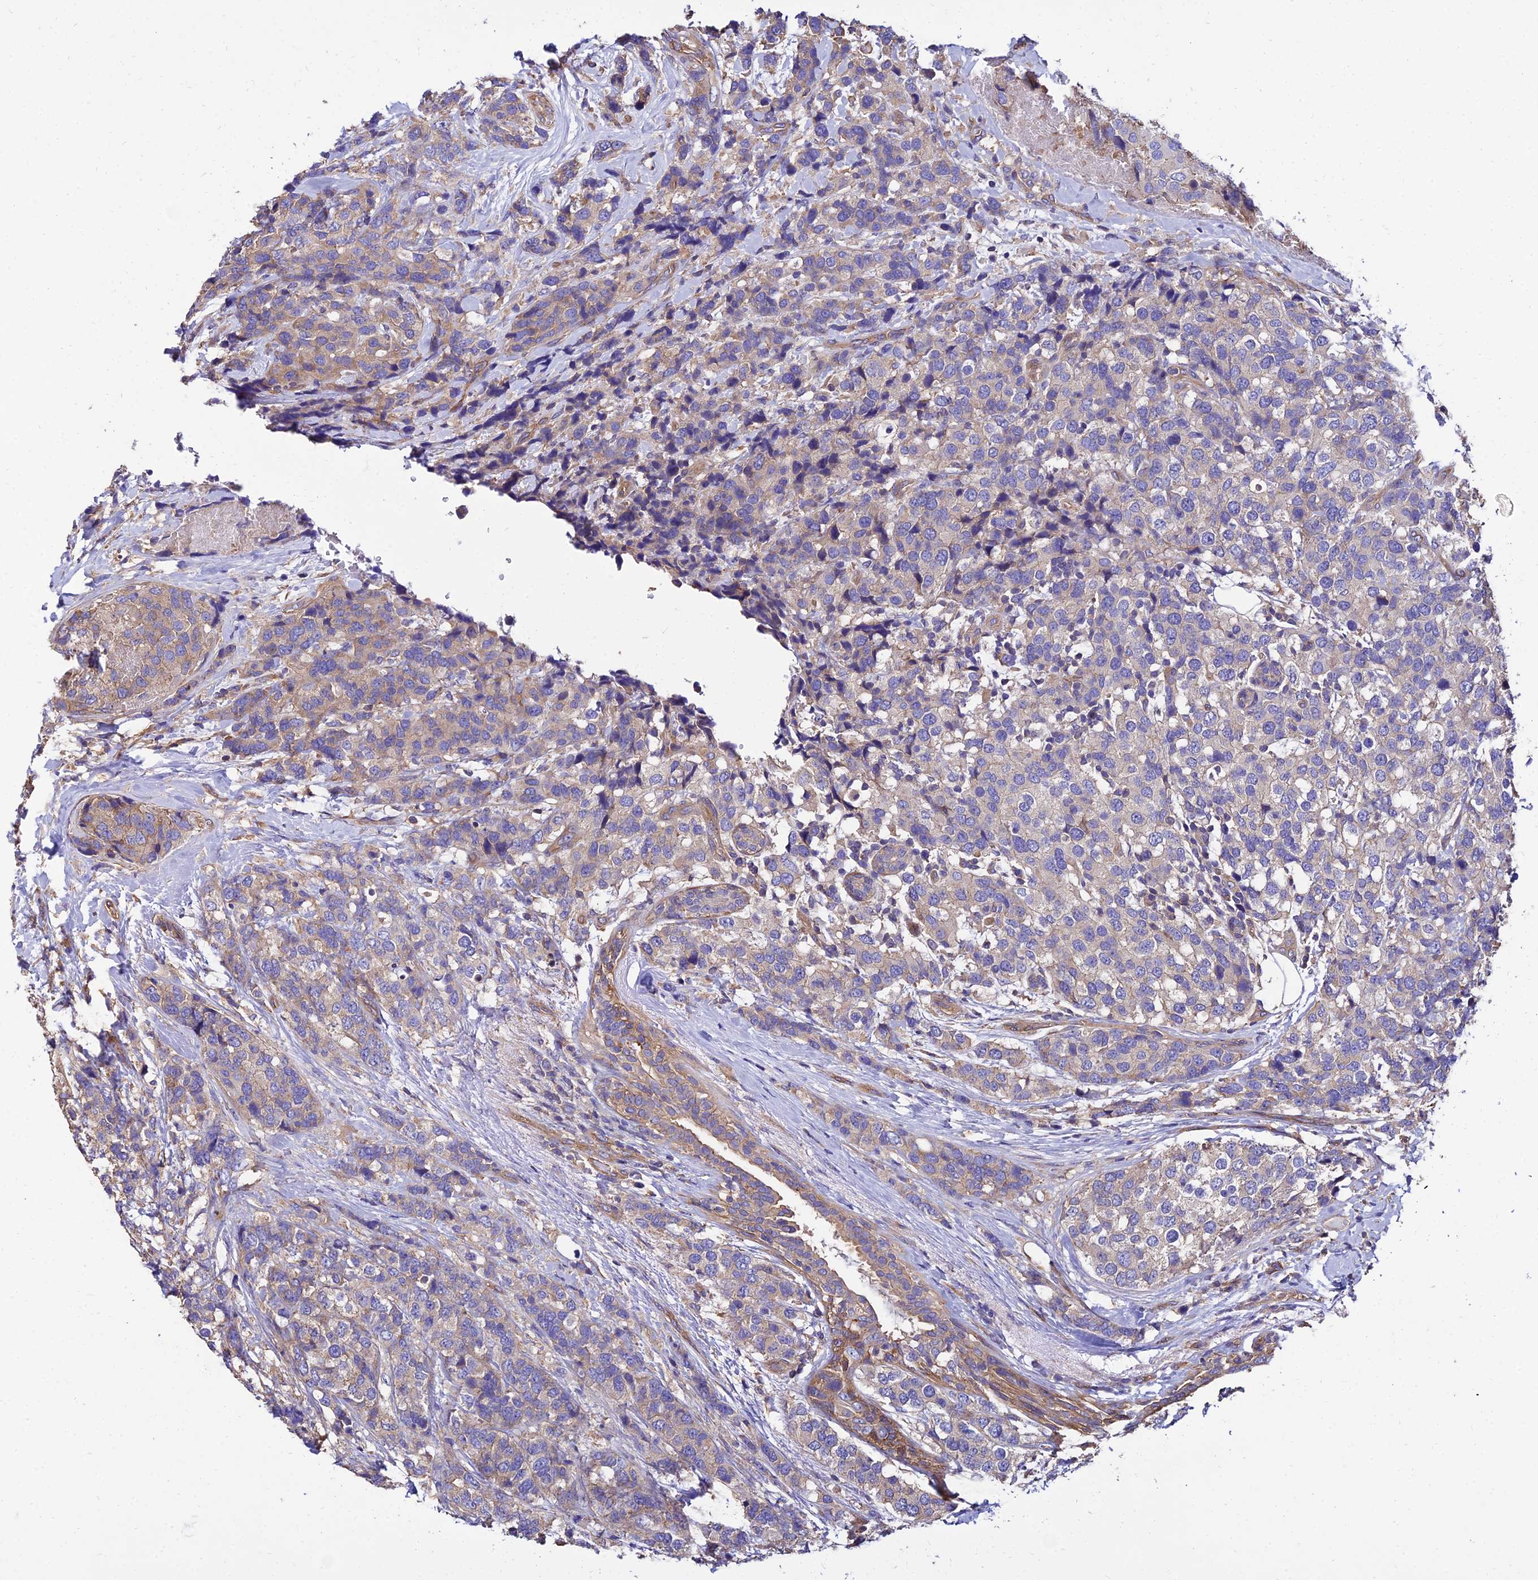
{"staining": {"intensity": "weak", "quantity": "25%-75%", "location": "cytoplasmic/membranous"}, "tissue": "breast cancer", "cell_type": "Tumor cells", "image_type": "cancer", "snomed": [{"axis": "morphology", "description": "Lobular carcinoma"}, {"axis": "topography", "description": "Breast"}], "caption": "Weak cytoplasmic/membranous protein staining is present in about 25%-75% of tumor cells in breast cancer.", "gene": "CALM2", "patient": {"sex": "female", "age": 59}}